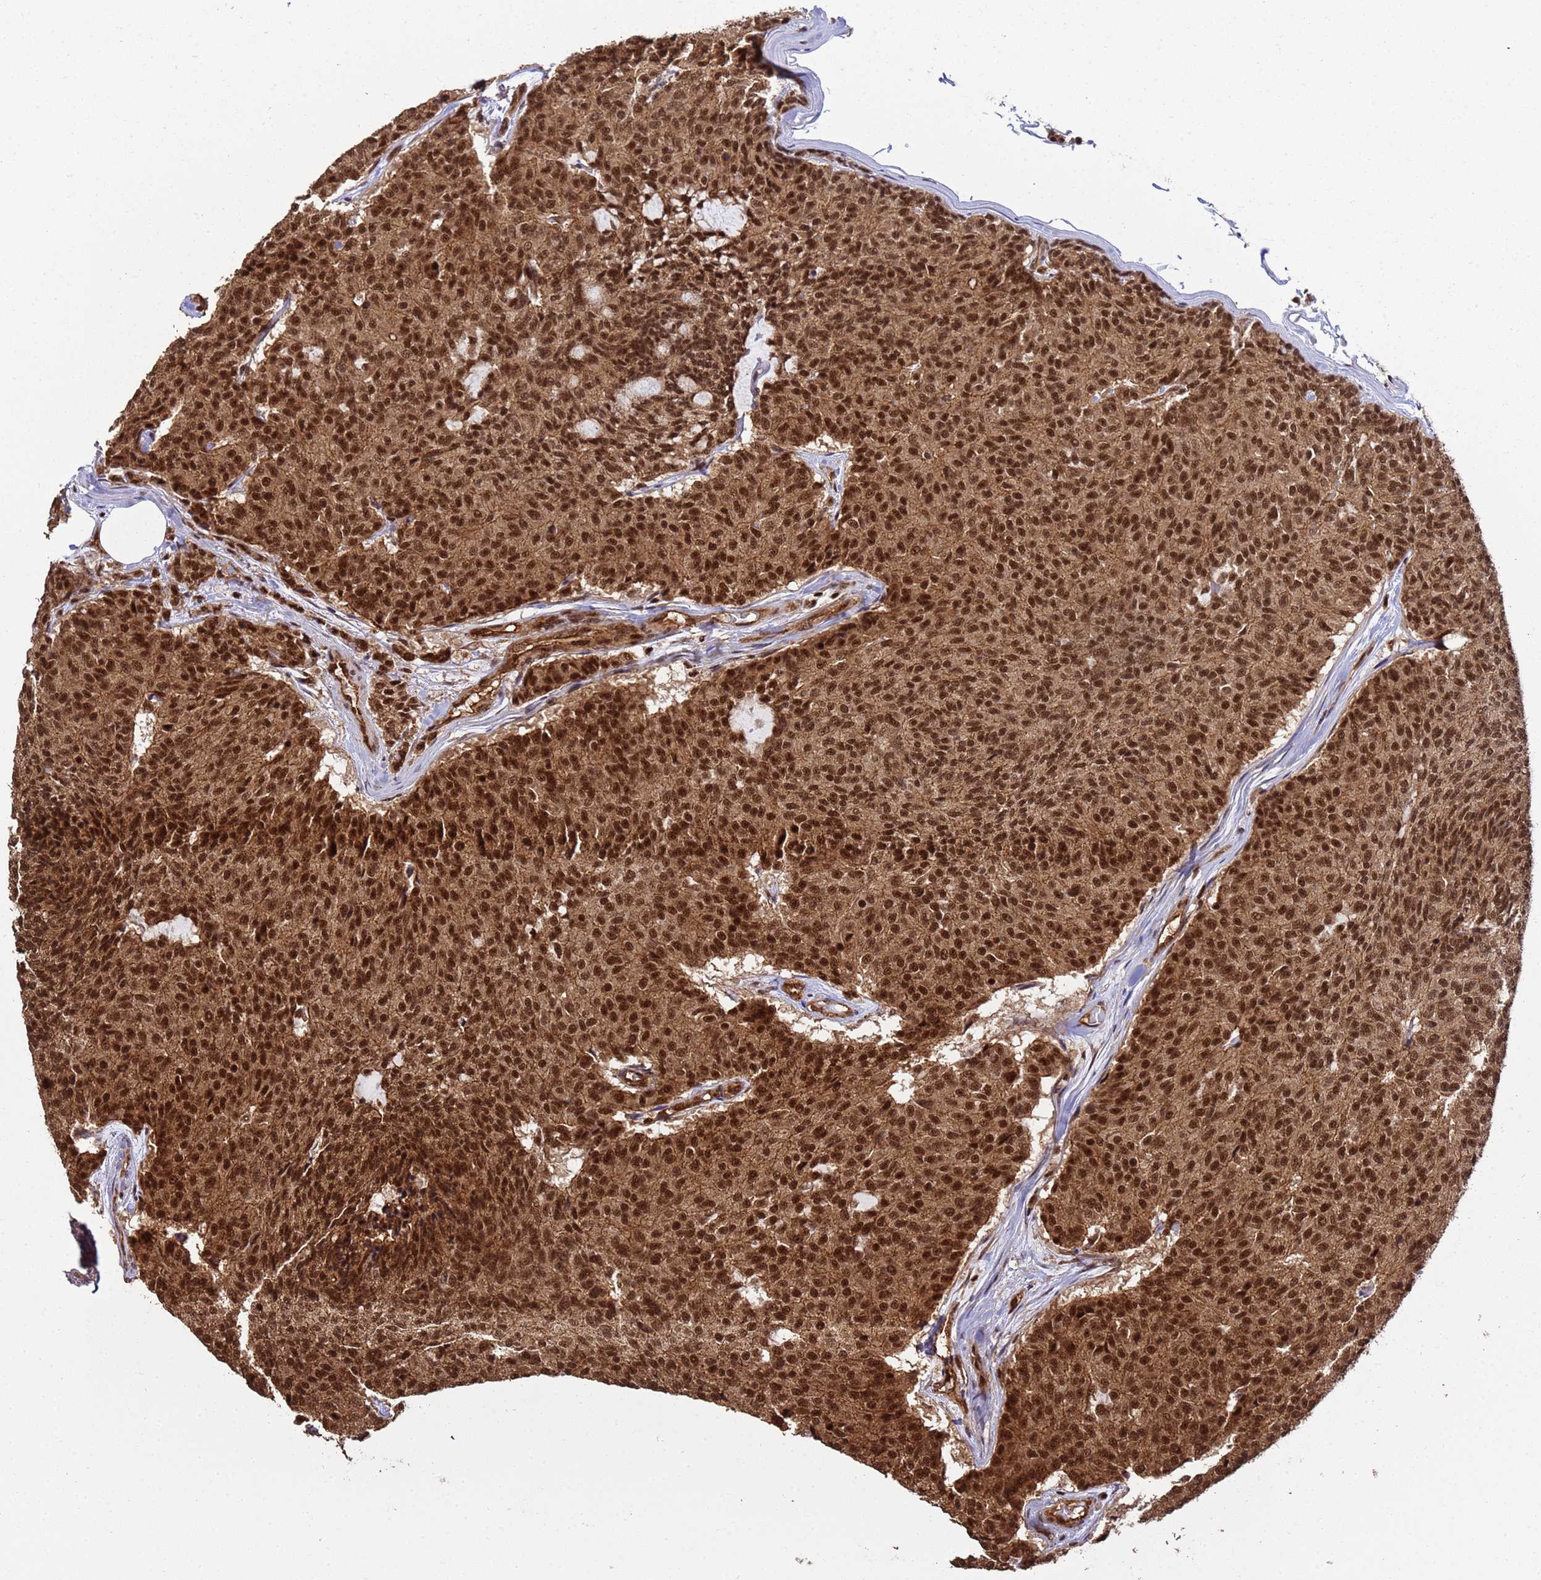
{"staining": {"intensity": "strong", "quantity": ">75%", "location": "cytoplasmic/membranous,nuclear"}, "tissue": "carcinoid", "cell_type": "Tumor cells", "image_type": "cancer", "snomed": [{"axis": "morphology", "description": "Carcinoid, malignant, NOS"}, {"axis": "topography", "description": "Pancreas"}], "caption": "Carcinoid stained with a brown dye exhibits strong cytoplasmic/membranous and nuclear positive staining in about >75% of tumor cells.", "gene": "SYF2", "patient": {"sex": "female", "age": 54}}